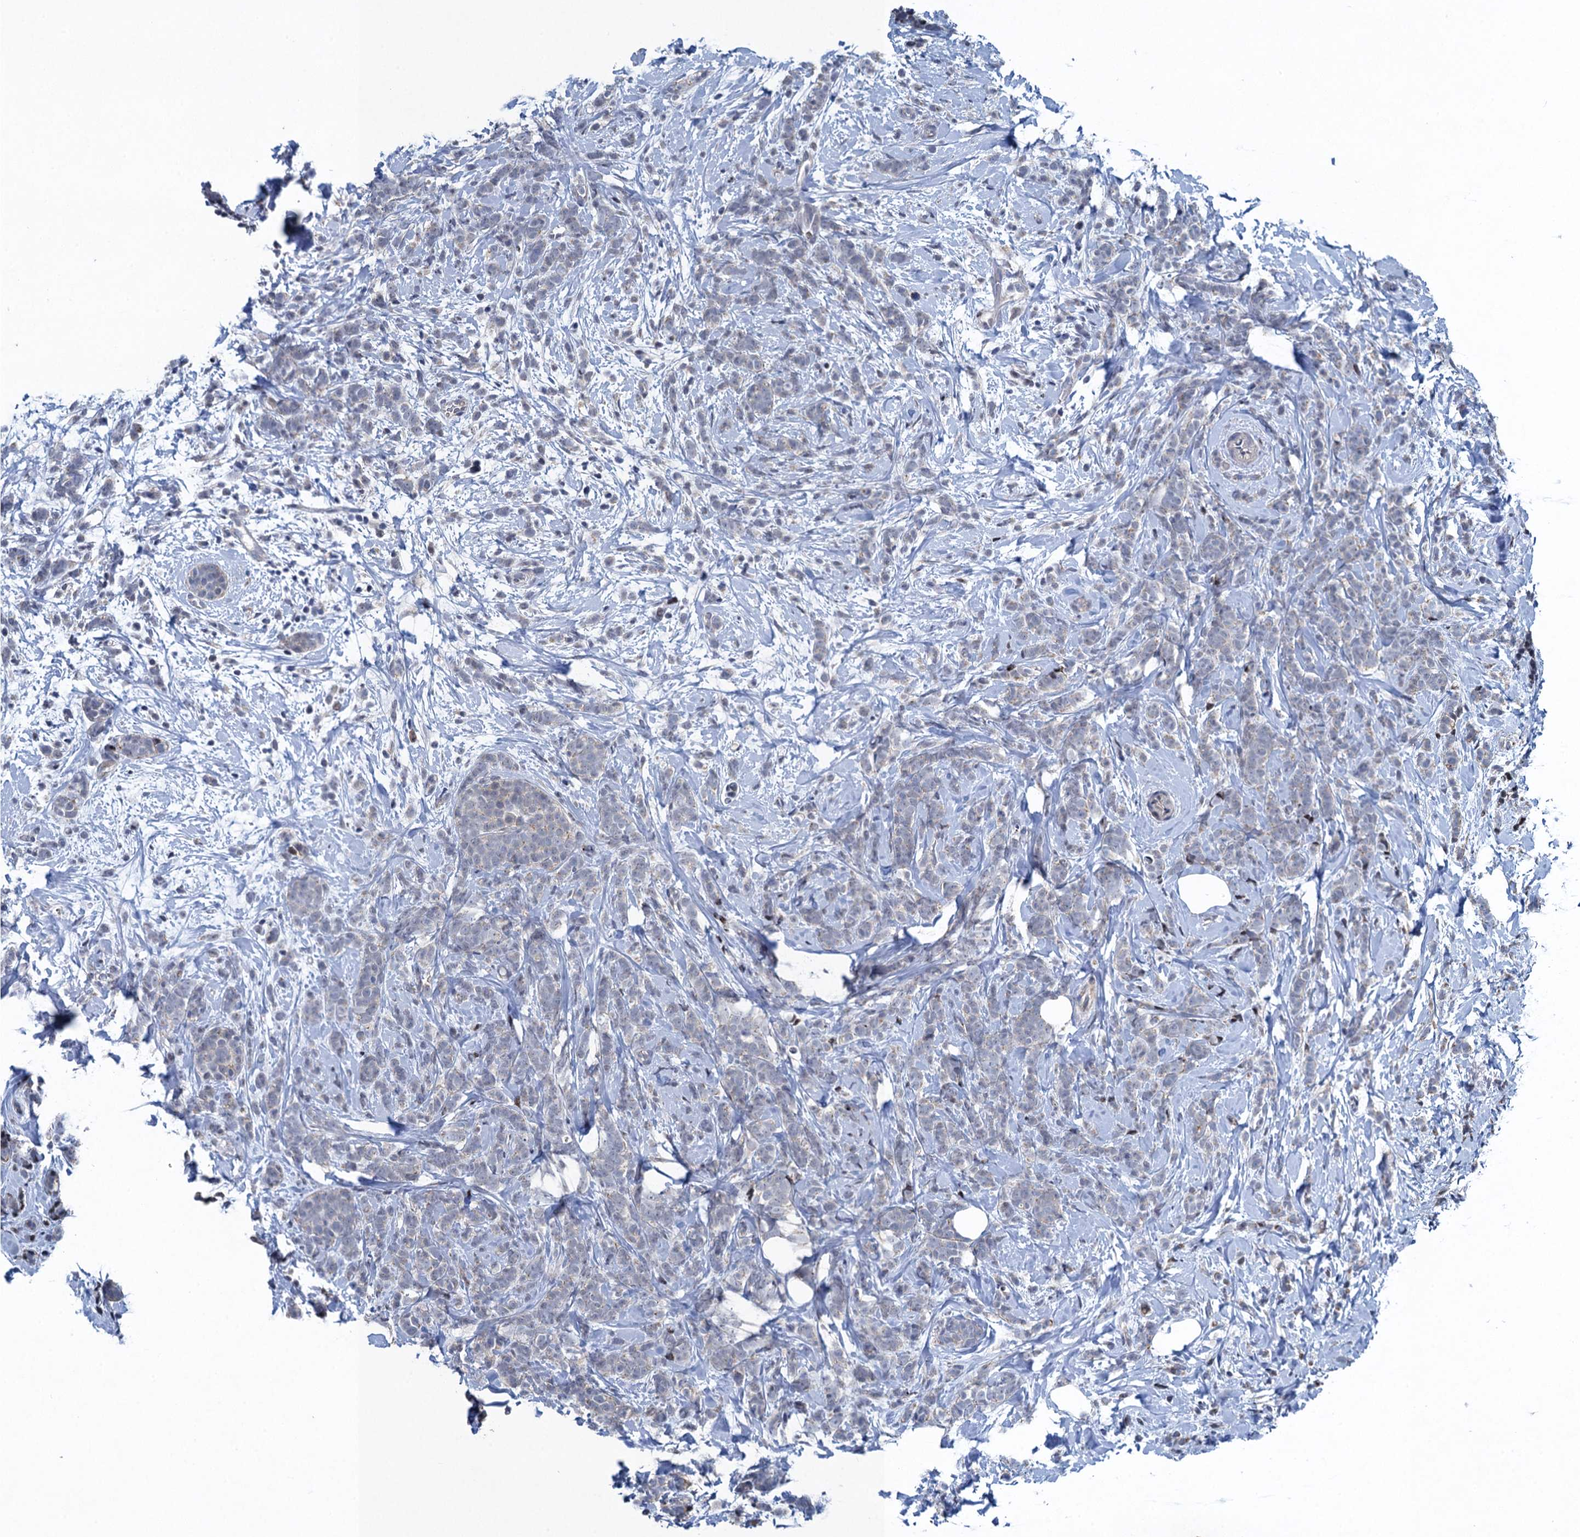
{"staining": {"intensity": "negative", "quantity": "none", "location": "none"}, "tissue": "breast cancer", "cell_type": "Tumor cells", "image_type": "cancer", "snomed": [{"axis": "morphology", "description": "Lobular carcinoma"}, {"axis": "topography", "description": "Breast"}], "caption": "Human breast cancer stained for a protein using immunohistochemistry (IHC) reveals no positivity in tumor cells.", "gene": "ATOSA", "patient": {"sex": "female", "age": 58}}